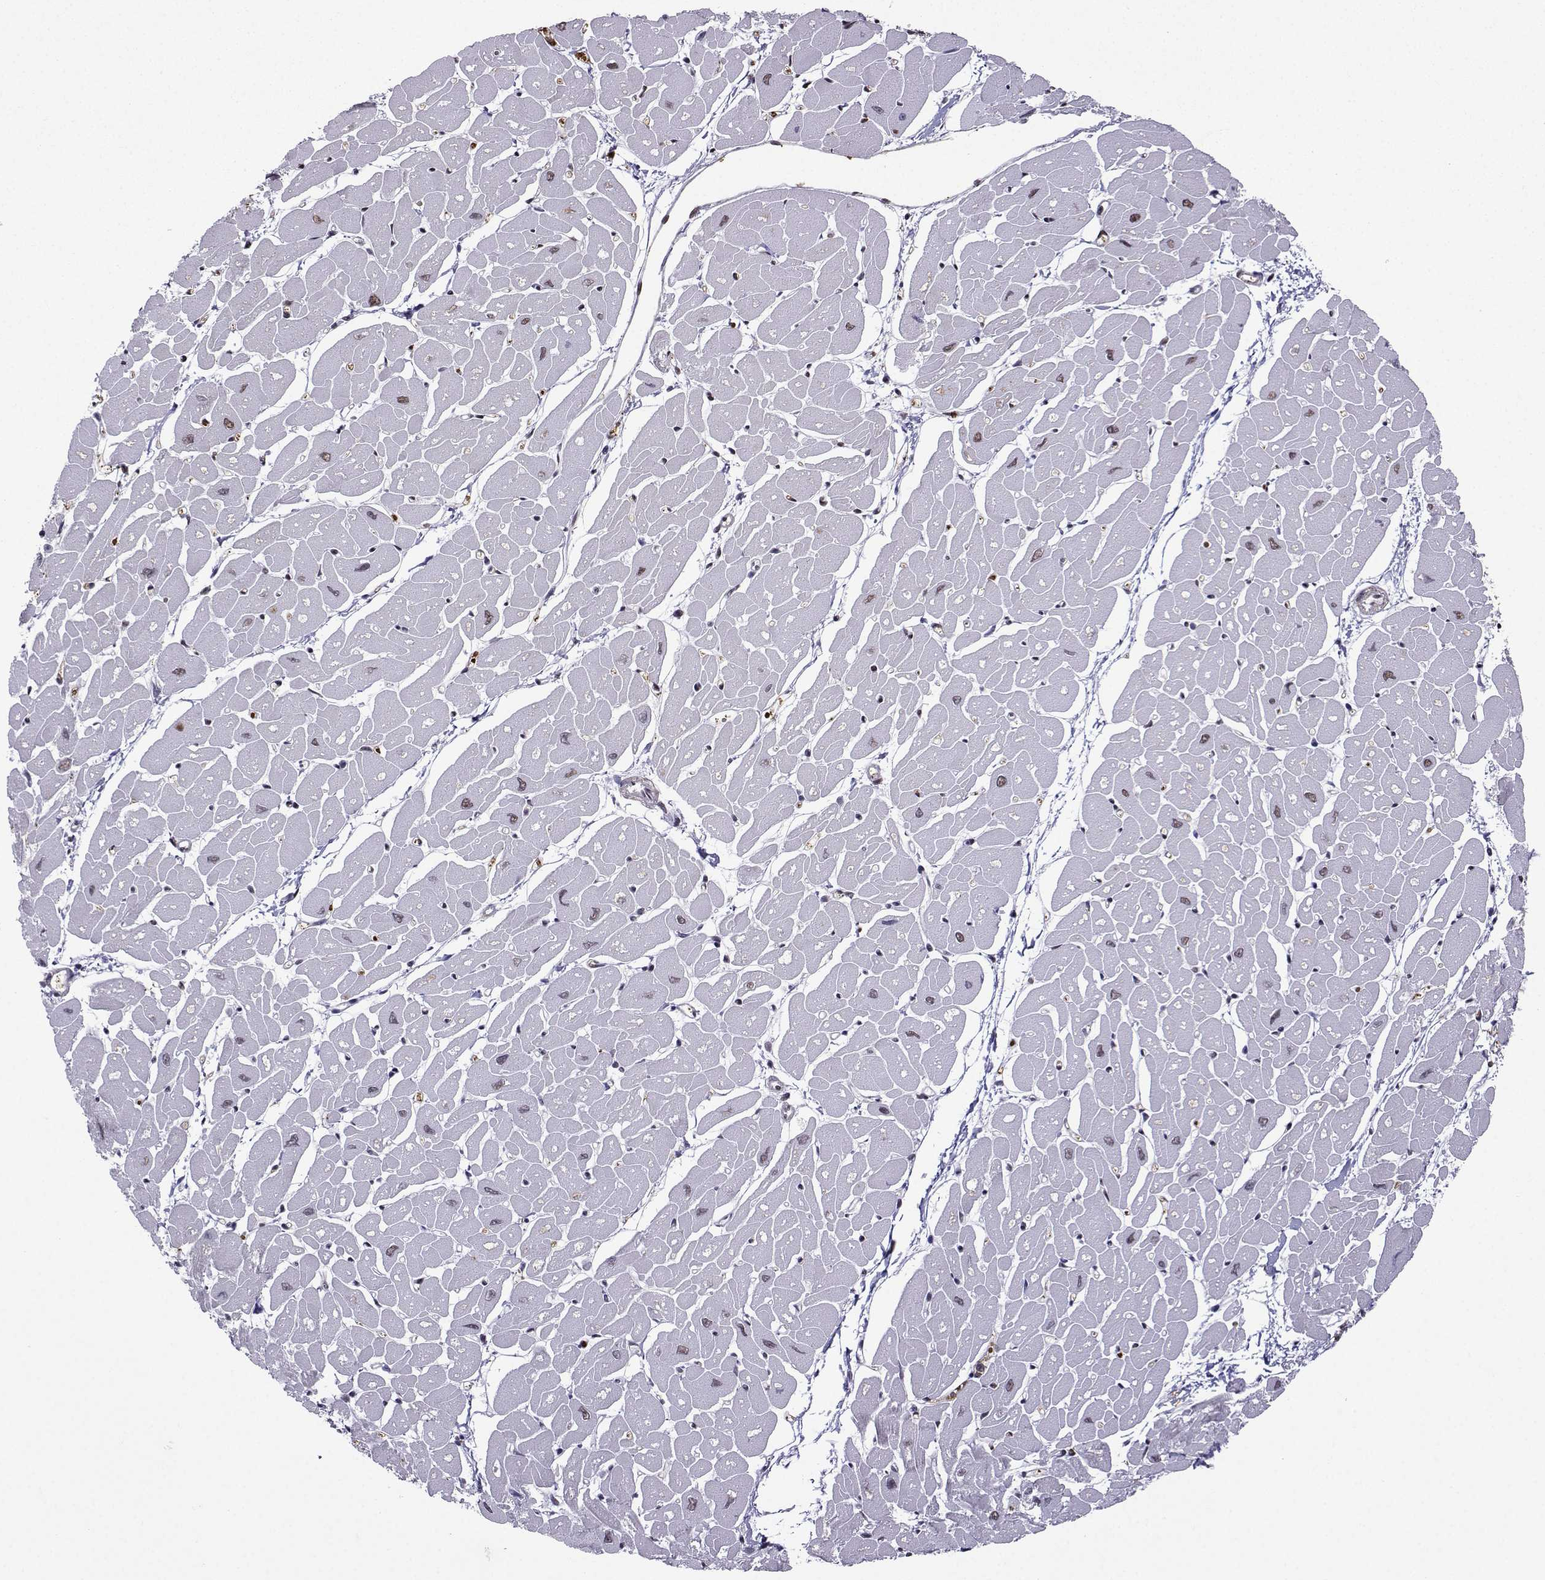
{"staining": {"intensity": "moderate", "quantity": "<25%", "location": "nuclear"}, "tissue": "heart muscle", "cell_type": "Cardiomyocytes", "image_type": "normal", "snomed": [{"axis": "morphology", "description": "Normal tissue, NOS"}, {"axis": "topography", "description": "Heart"}], "caption": "Moderate nuclear staining is appreciated in about <25% of cardiomyocytes in normal heart muscle.", "gene": "CCNK", "patient": {"sex": "male", "age": 57}}